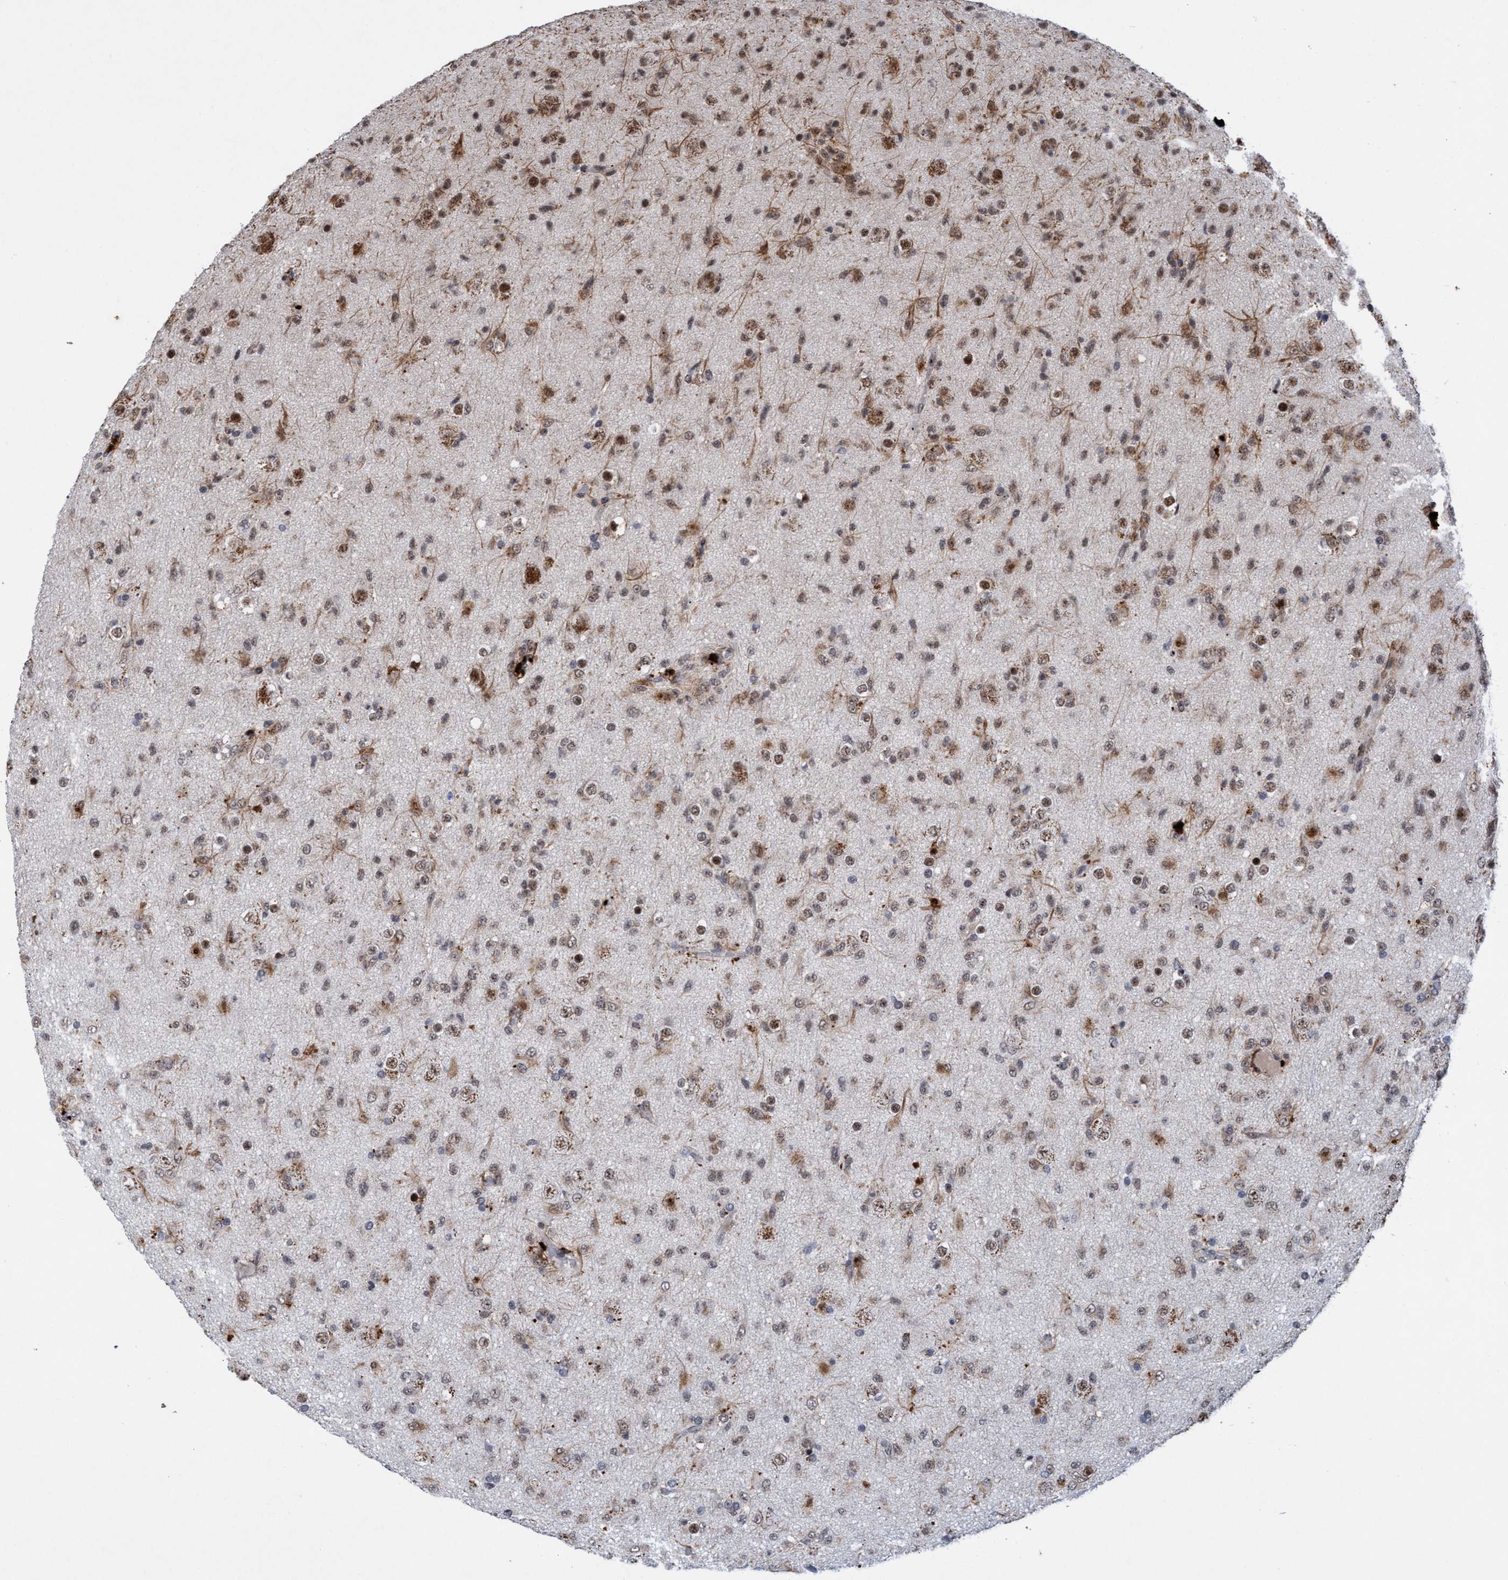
{"staining": {"intensity": "moderate", "quantity": "25%-75%", "location": "nuclear"}, "tissue": "glioma", "cell_type": "Tumor cells", "image_type": "cancer", "snomed": [{"axis": "morphology", "description": "Glioma, malignant, Low grade"}, {"axis": "topography", "description": "Brain"}], "caption": "Immunohistochemical staining of malignant low-grade glioma demonstrates medium levels of moderate nuclear staining in about 25%-75% of tumor cells.", "gene": "GLT6D1", "patient": {"sex": "male", "age": 65}}